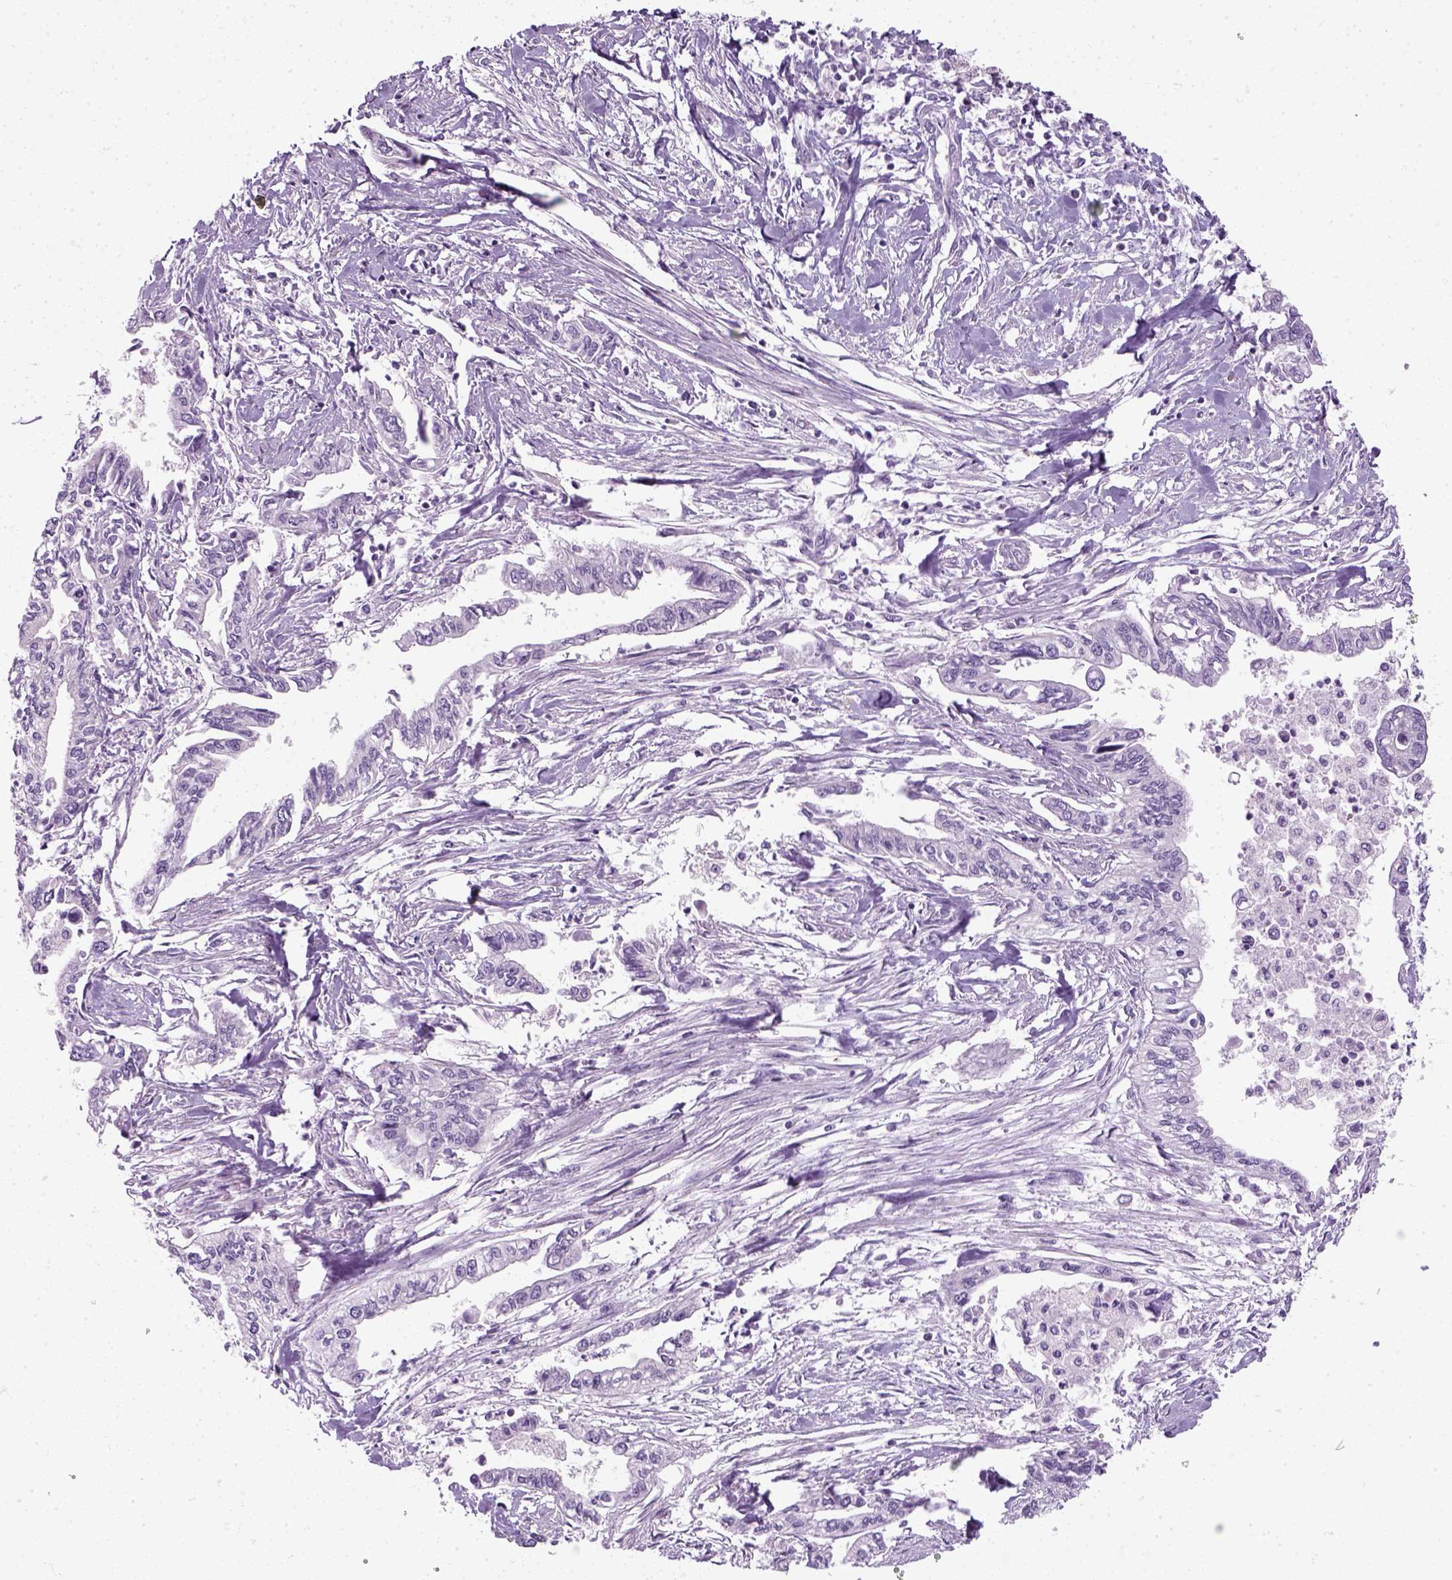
{"staining": {"intensity": "negative", "quantity": "none", "location": "none"}, "tissue": "pancreatic cancer", "cell_type": "Tumor cells", "image_type": "cancer", "snomed": [{"axis": "morphology", "description": "Adenocarcinoma, NOS"}, {"axis": "topography", "description": "Pancreas"}], "caption": "Immunohistochemical staining of pancreatic cancer reveals no significant expression in tumor cells.", "gene": "SLC12A5", "patient": {"sex": "male", "age": 60}}